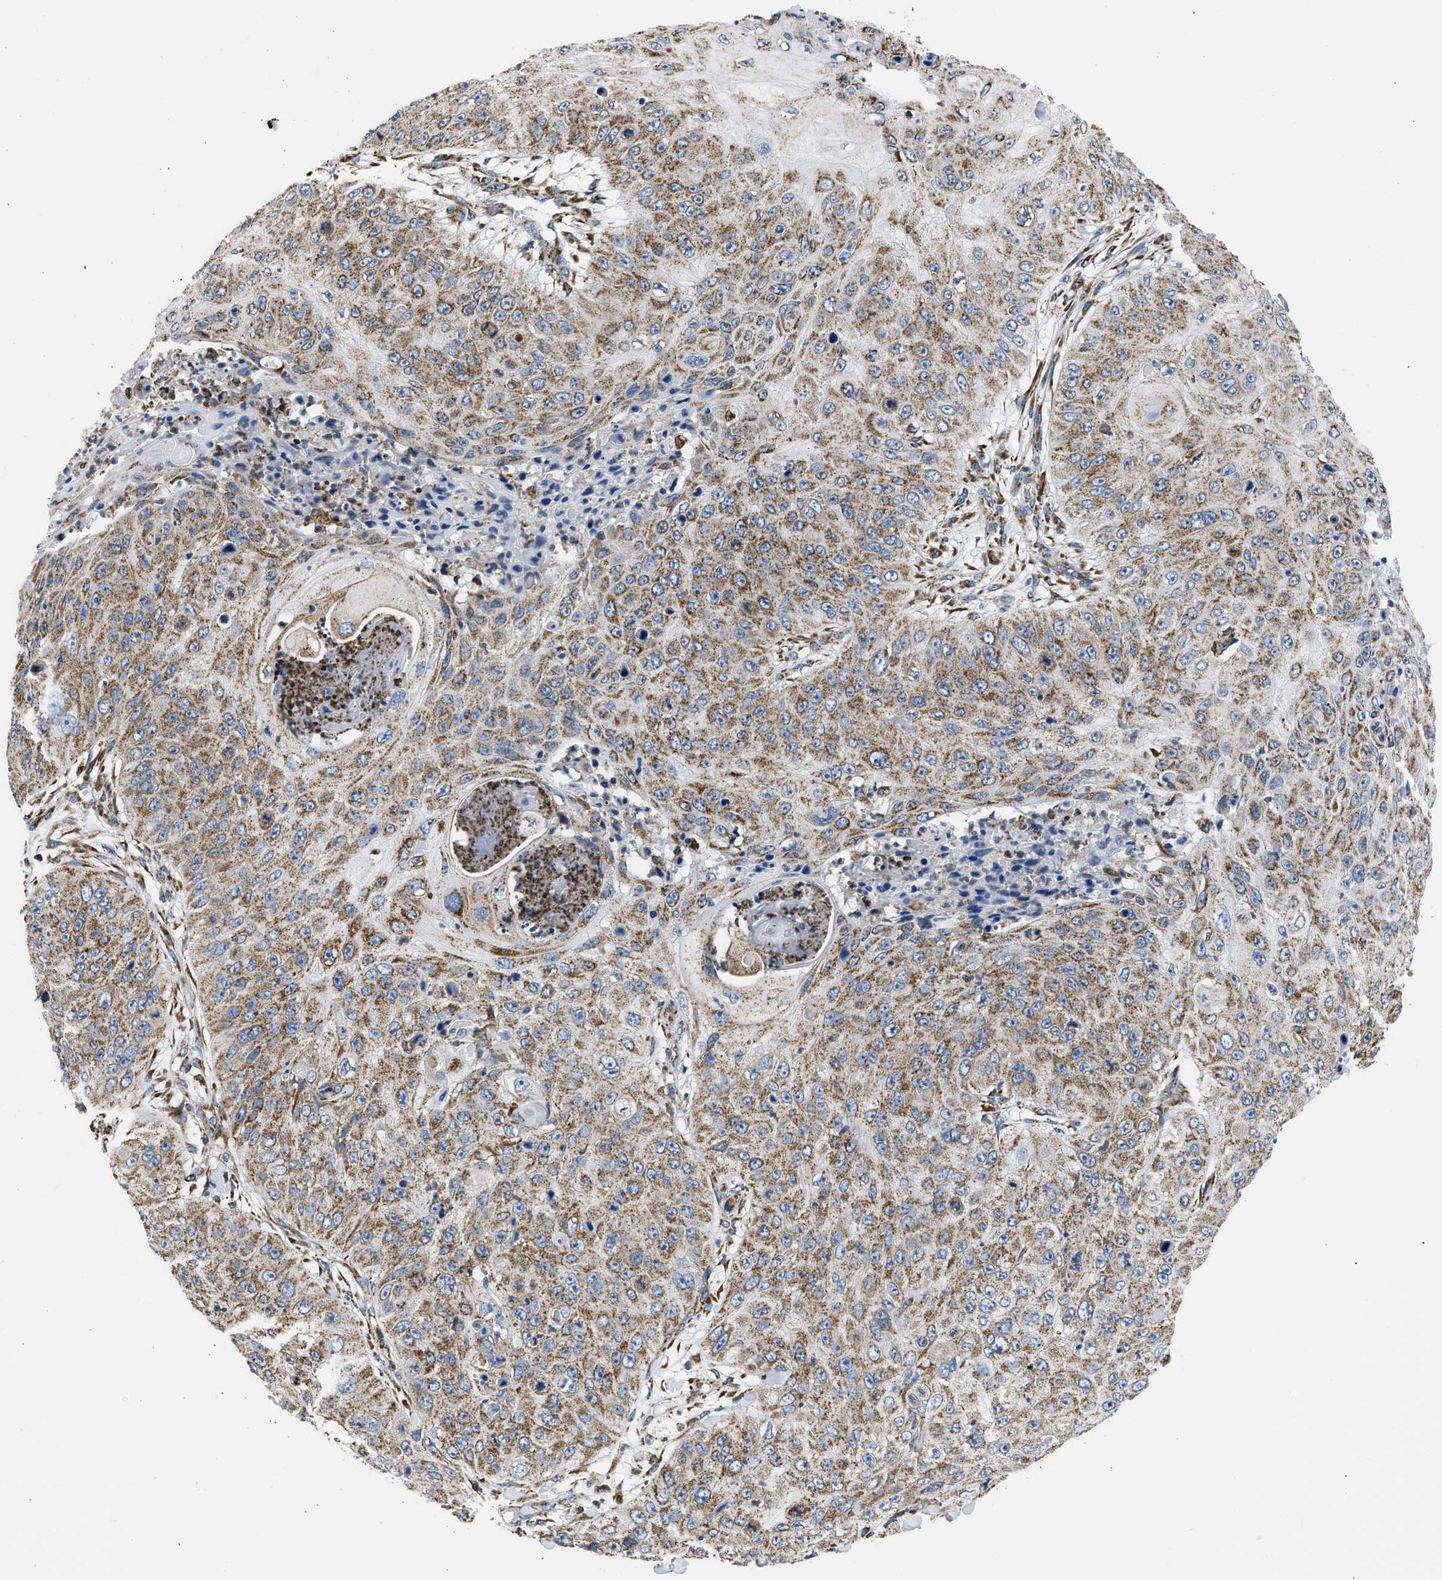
{"staining": {"intensity": "moderate", "quantity": ">75%", "location": "cytoplasmic/membranous"}, "tissue": "skin cancer", "cell_type": "Tumor cells", "image_type": "cancer", "snomed": [{"axis": "morphology", "description": "Squamous cell carcinoma, NOS"}, {"axis": "topography", "description": "Skin"}], "caption": "Immunohistochemical staining of human squamous cell carcinoma (skin) exhibits moderate cytoplasmic/membranous protein expression in approximately >75% of tumor cells.", "gene": "CYCS", "patient": {"sex": "female", "age": 80}}